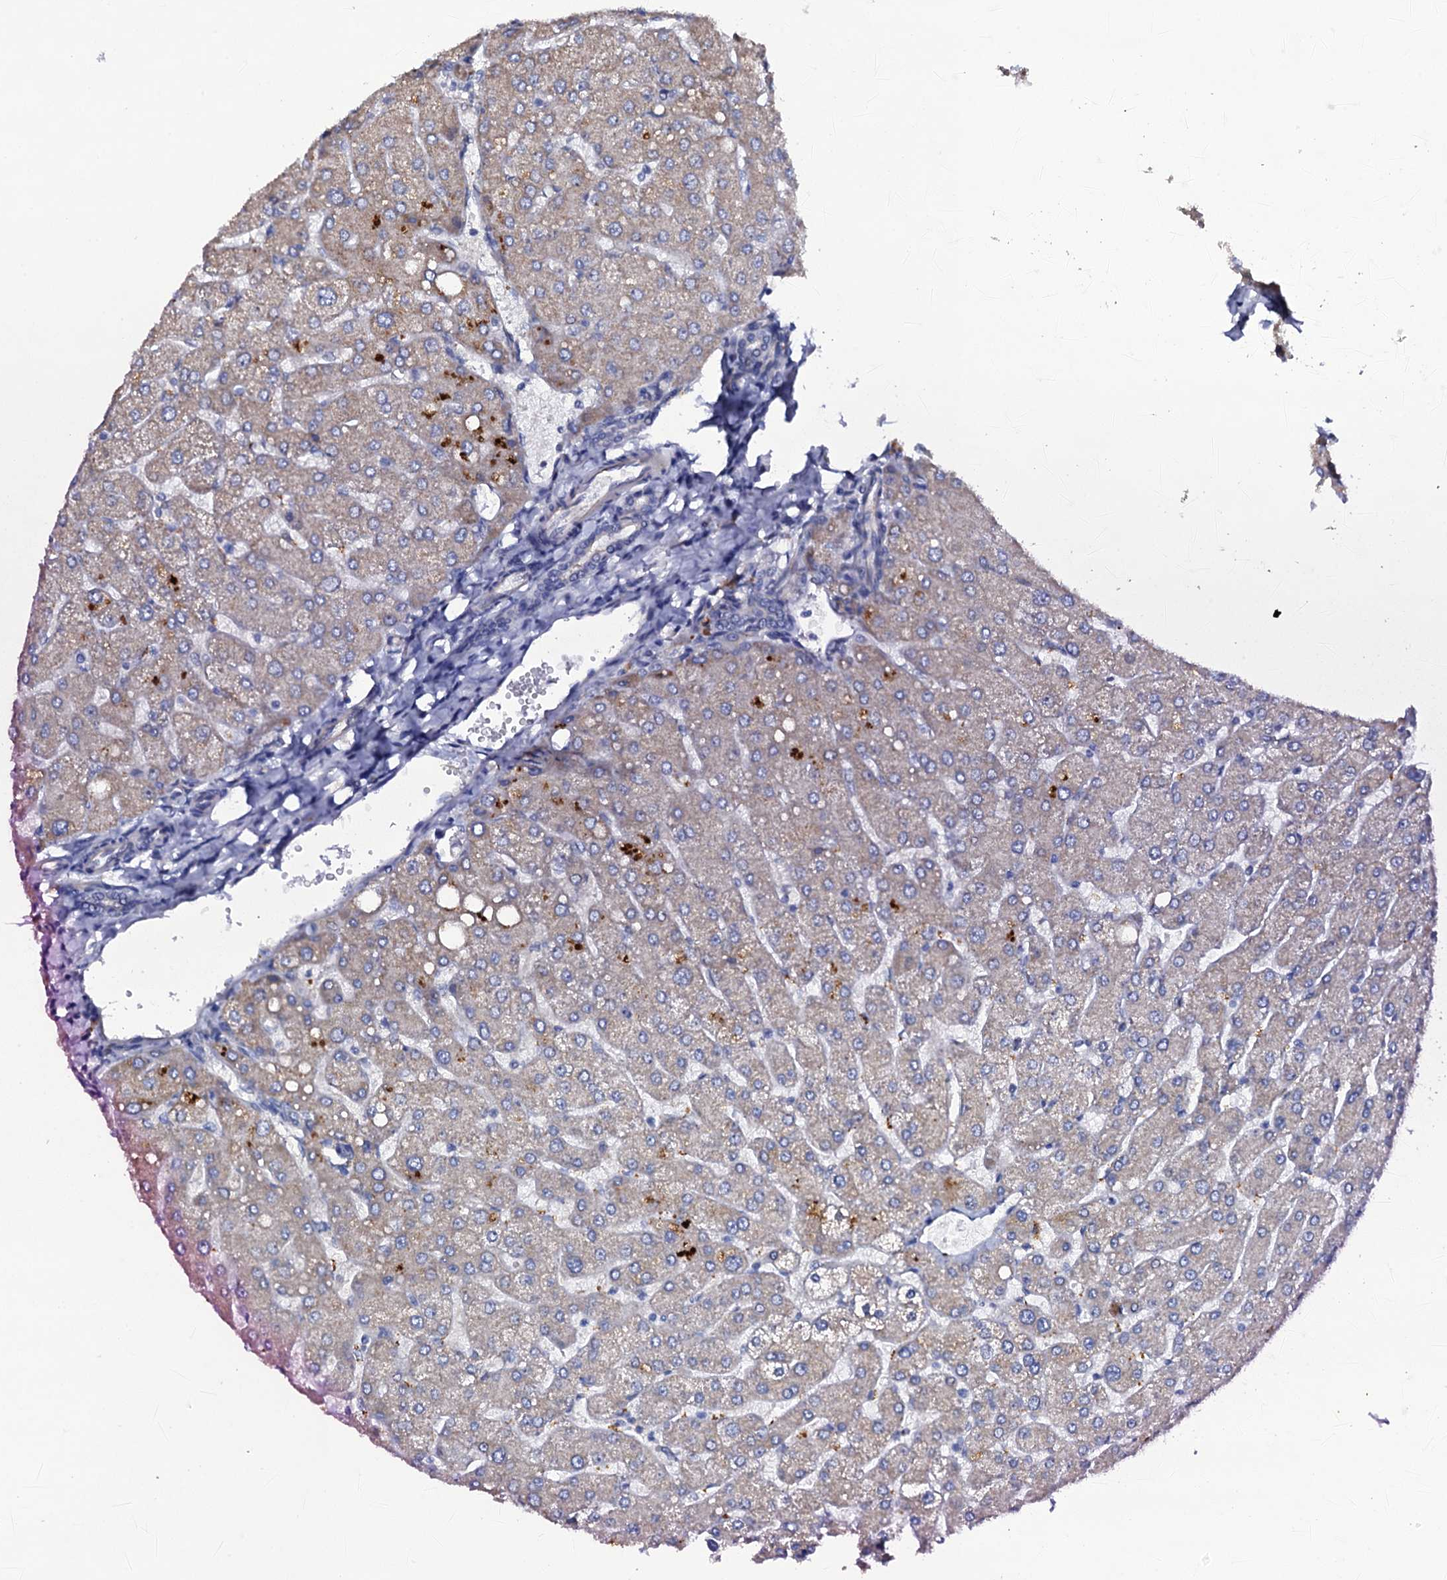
{"staining": {"intensity": "negative", "quantity": "none", "location": "none"}, "tissue": "liver", "cell_type": "Cholangiocytes", "image_type": "normal", "snomed": [{"axis": "morphology", "description": "Normal tissue, NOS"}, {"axis": "topography", "description": "Liver"}], "caption": "A micrograph of human liver is negative for staining in cholangiocytes. (DAB IHC visualized using brightfield microscopy, high magnification).", "gene": "BCL2L14", "patient": {"sex": "male", "age": 55}}